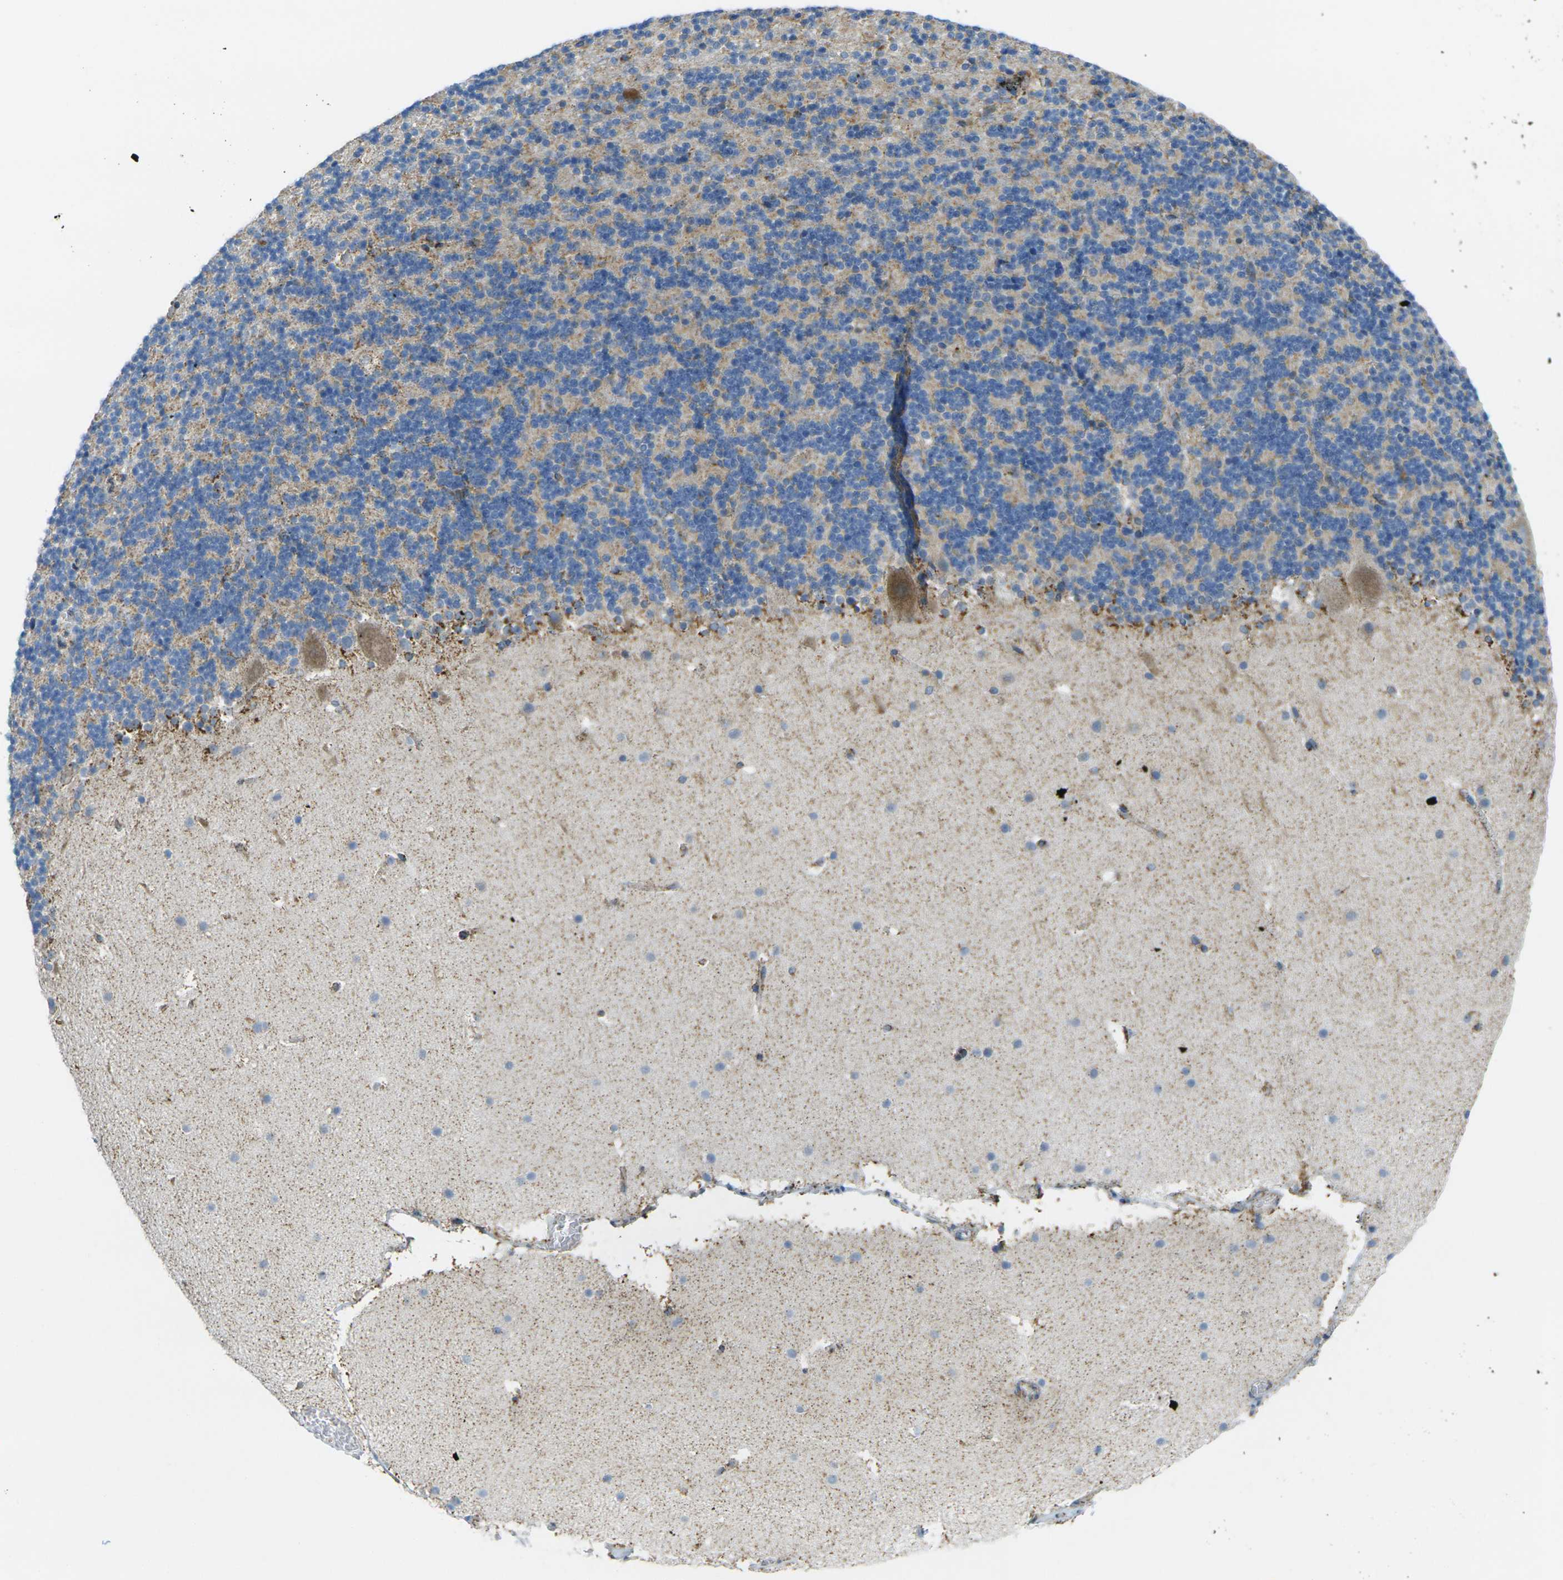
{"staining": {"intensity": "weak", "quantity": "25%-75%", "location": "cytoplasmic/membranous"}, "tissue": "cerebellum", "cell_type": "Cells in granular layer", "image_type": "normal", "snomed": [{"axis": "morphology", "description": "Normal tissue, NOS"}, {"axis": "topography", "description": "Cerebellum"}], "caption": "About 25%-75% of cells in granular layer in normal human cerebellum show weak cytoplasmic/membranous protein staining as visualized by brown immunohistochemical staining.", "gene": "CYB5R1", "patient": {"sex": "male", "age": 45}}